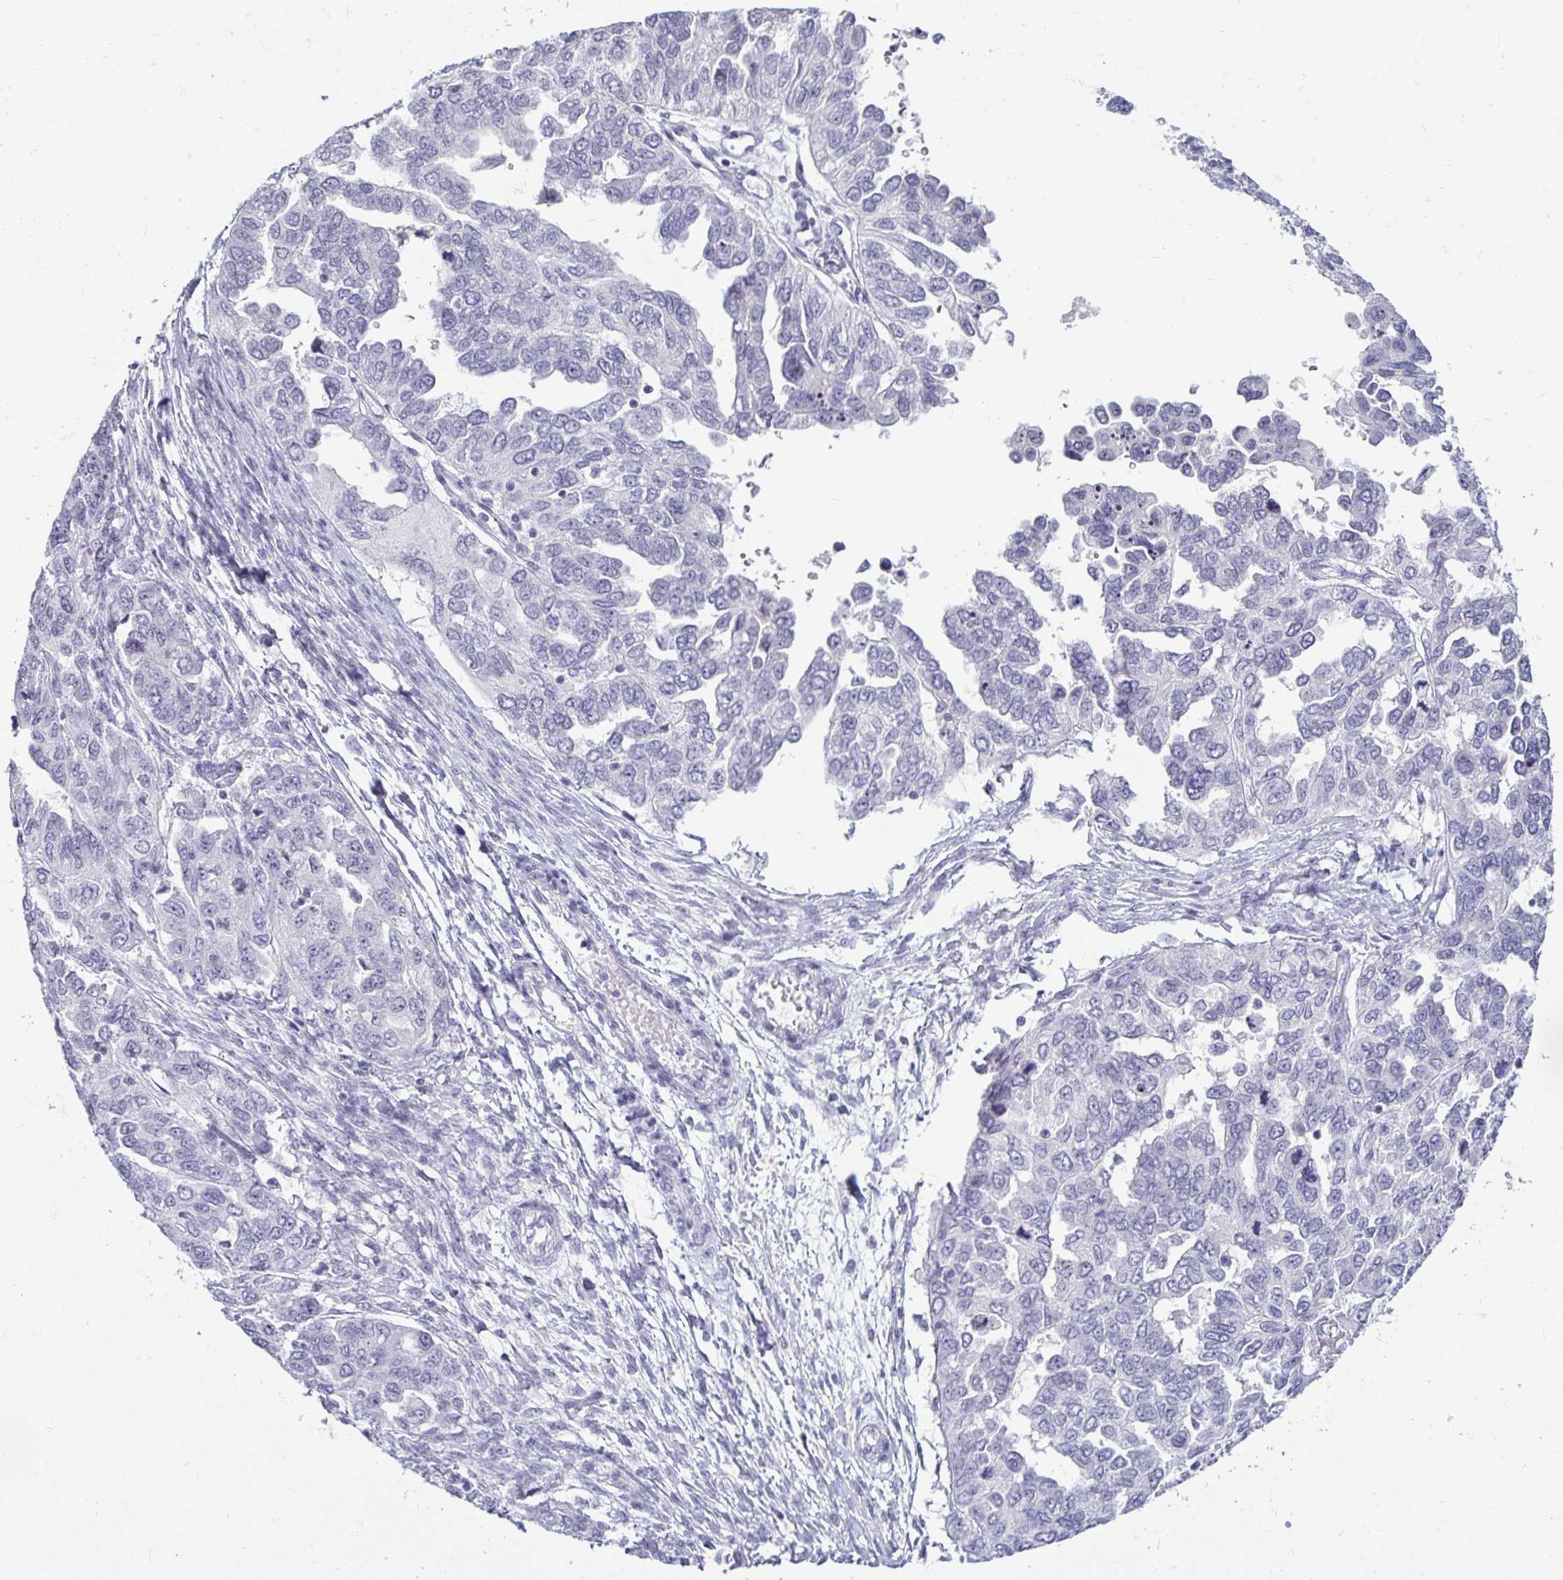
{"staining": {"intensity": "negative", "quantity": "none", "location": "none"}, "tissue": "ovarian cancer", "cell_type": "Tumor cells", "image_type": "cancer", "snomed": [{"axis": "morphology", "description": "Cystadenocarcinoma, serous, NOS"}, {"axis": "topography", "description": "Ovary"}], "caption": "High magnification brightfield microscopy of ovarian cancer stained with DAB (brown) and counterstained with hematoxylin (blue): tumor cells show no significant positivity.", "gene": "CR2", "patient": {"sex": "female", "age": 53}}